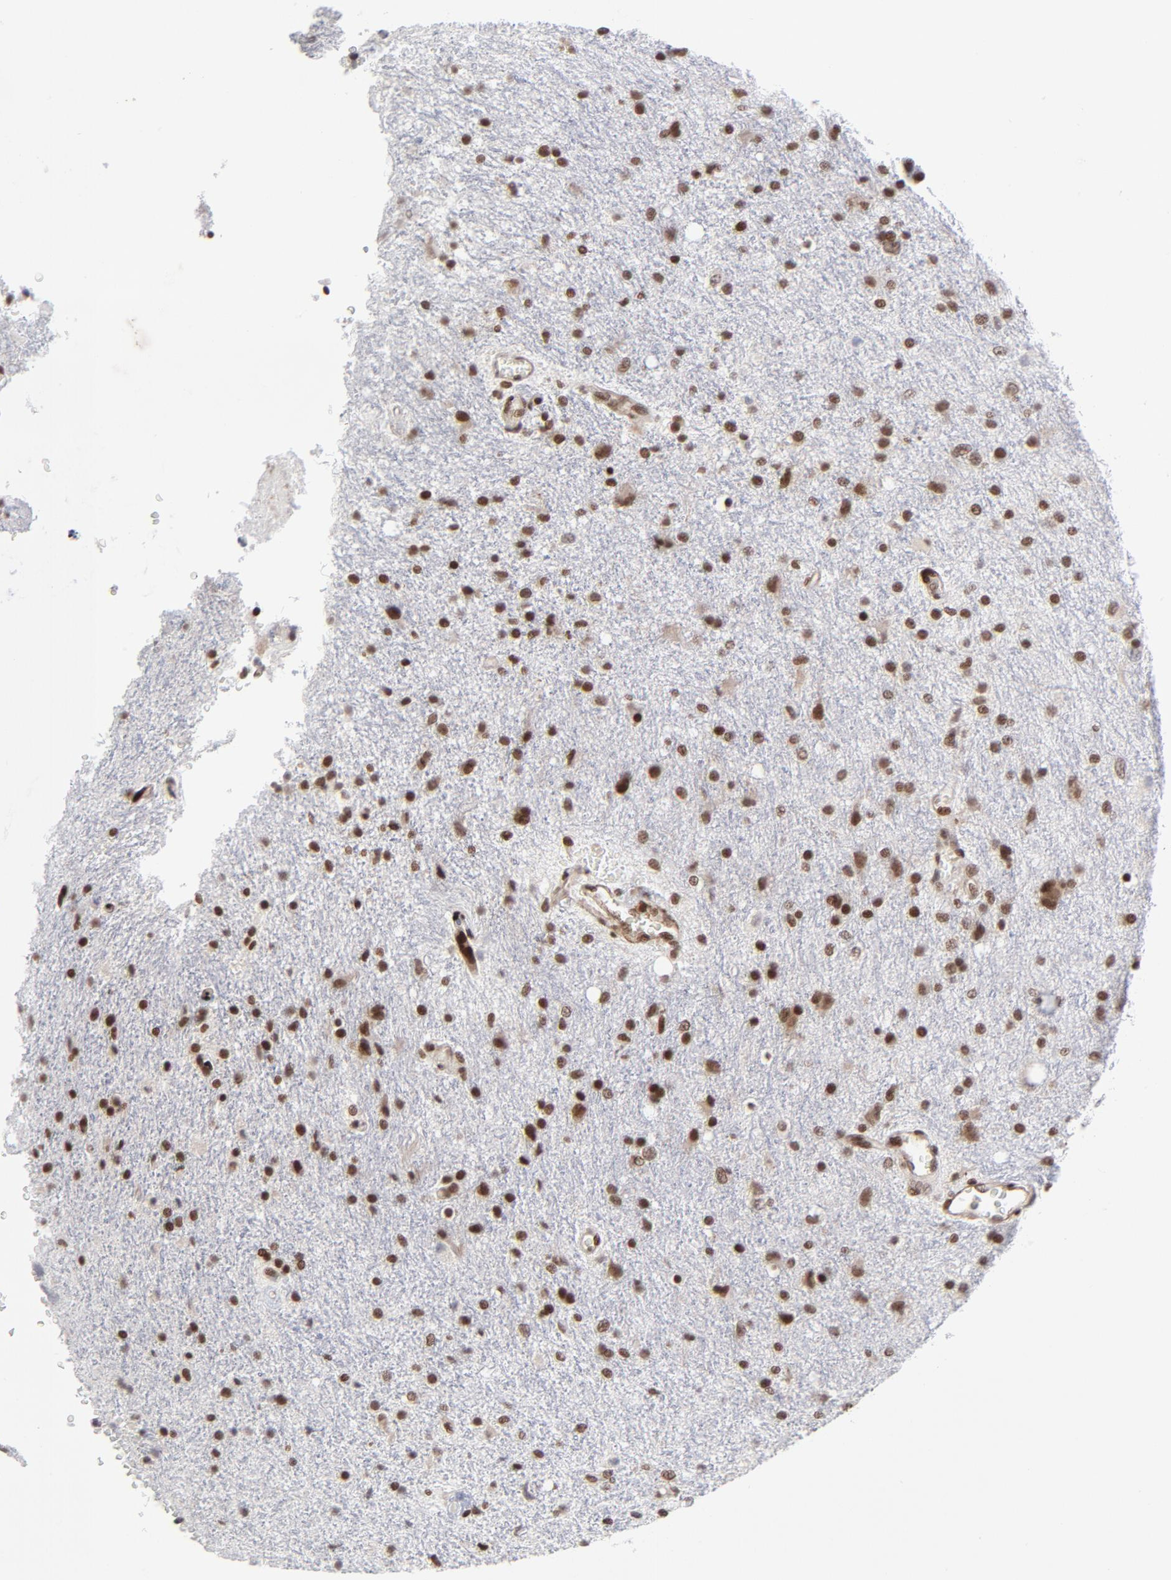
{"staining": {"intensity": "strong", "quantity": ">75%", "location": "nuclear"}, "tissue": "glioma", "cell_type": "Tumor cells", "image_type": "cancer", "snomed": [{"axis": "morphology", "description": "Normal tissue, NOS"}, {"axis": "morphology", "description": "Glioma, malignant, High grade"}, {"axis": "topography", "description": "Cerebral cortex"}], "caption": "A high-resolution photomicrograph shows immunohistochemistry (IHC) staining of high-grade glioma (malignant), which shows strong nuclear expression in about >75% of tumor cells.", "gene": "CTCF", "patient": {"sex": "male", "age": 56}}